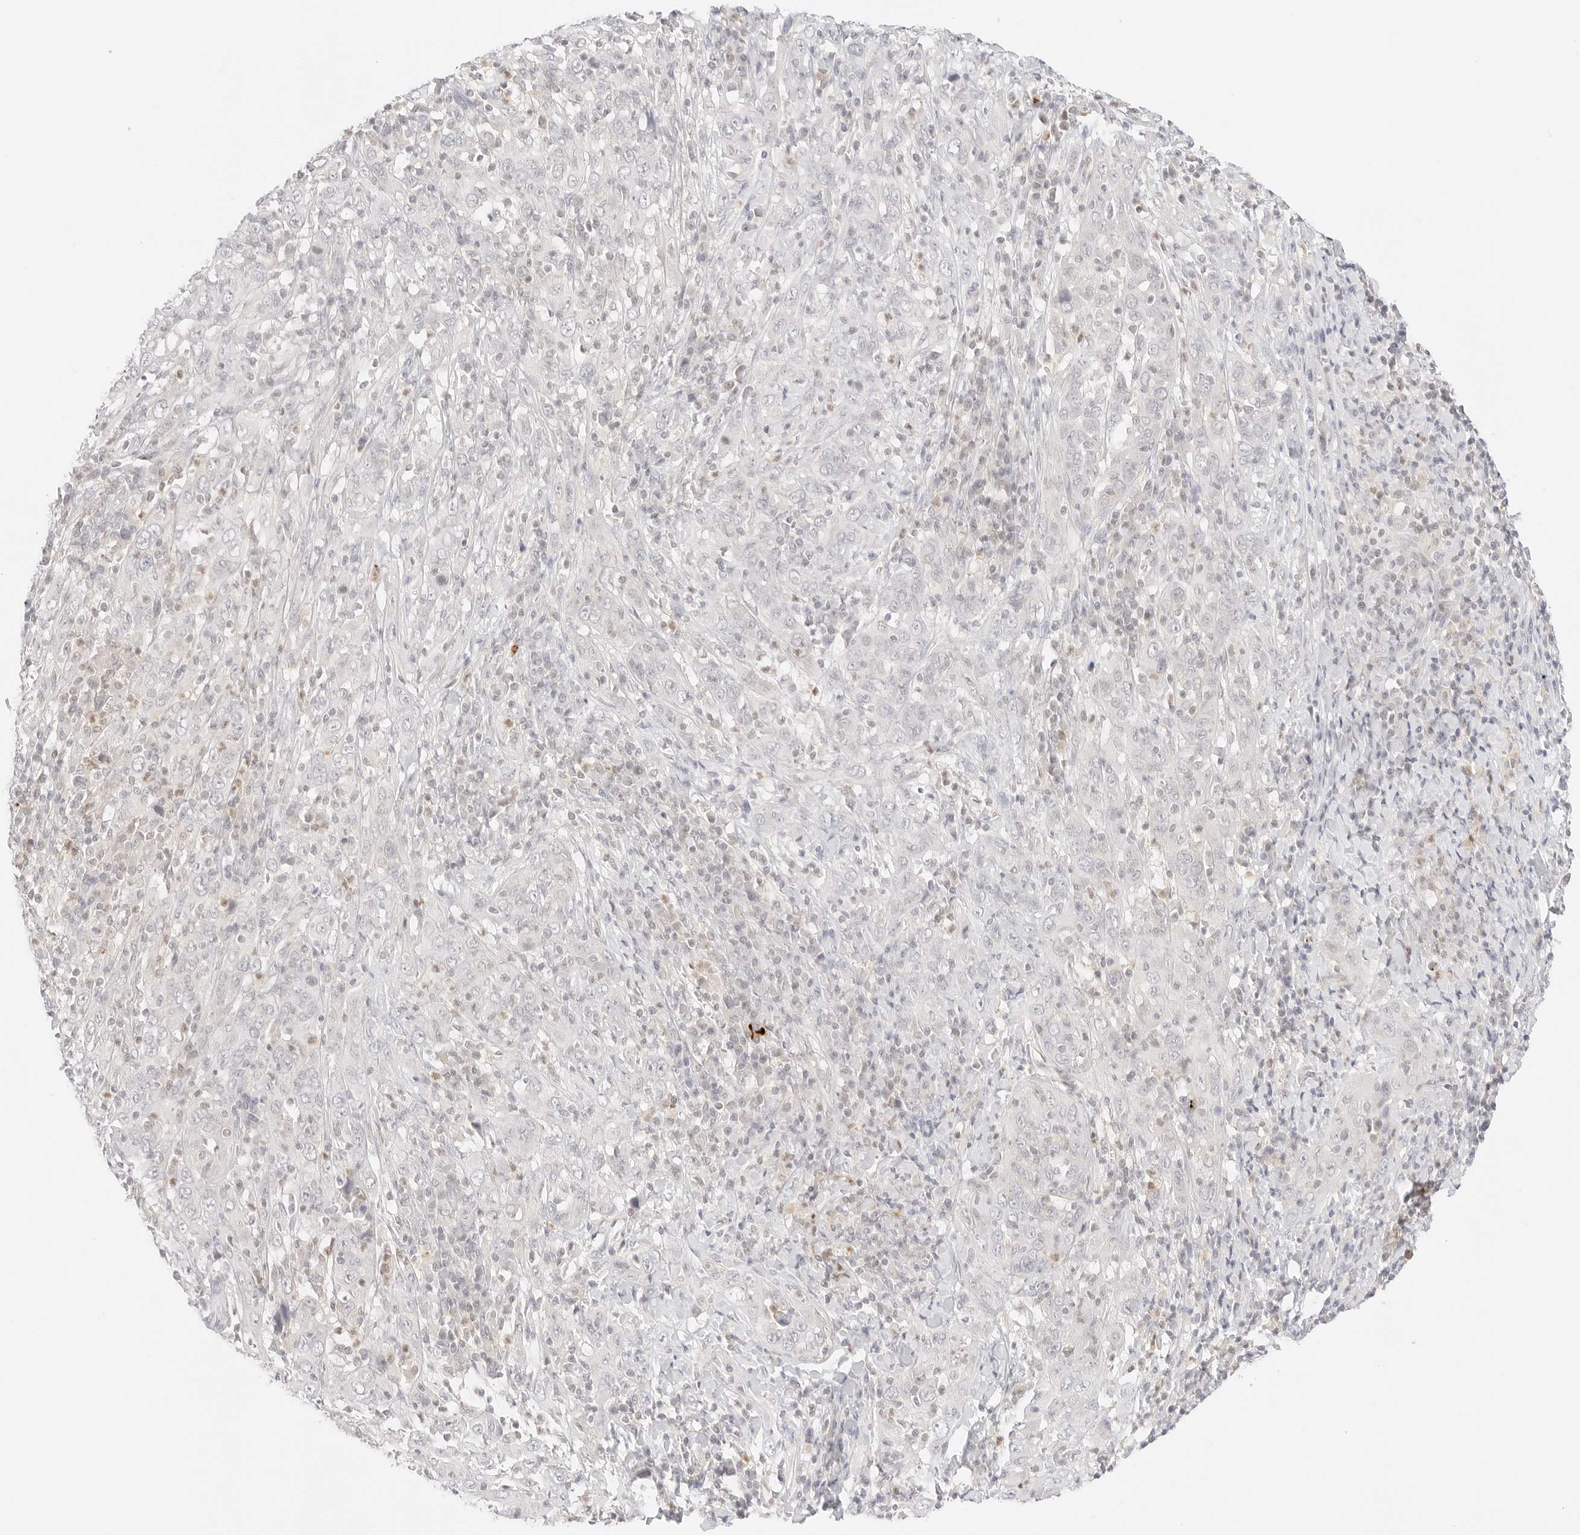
{"staining": {"intensity": "negative", "quantity": "none", "location": "none"}, "tissue": "cervical cancer", "cell_type": "Tumor cells", "image_type": "cancer", "snomed": [{"axis": "morphology", "description": "Squamous cell carcinoma, NOS"}, {"axis": "topography", "description": "Cervix"}], "caption": "Immunohistochemical staining of squamous cell carcinoma (cervical) demonstrates no significant staining in tumor cells.", "gene": "GNAS", "patient": {"sex": "female", "age": 46}}